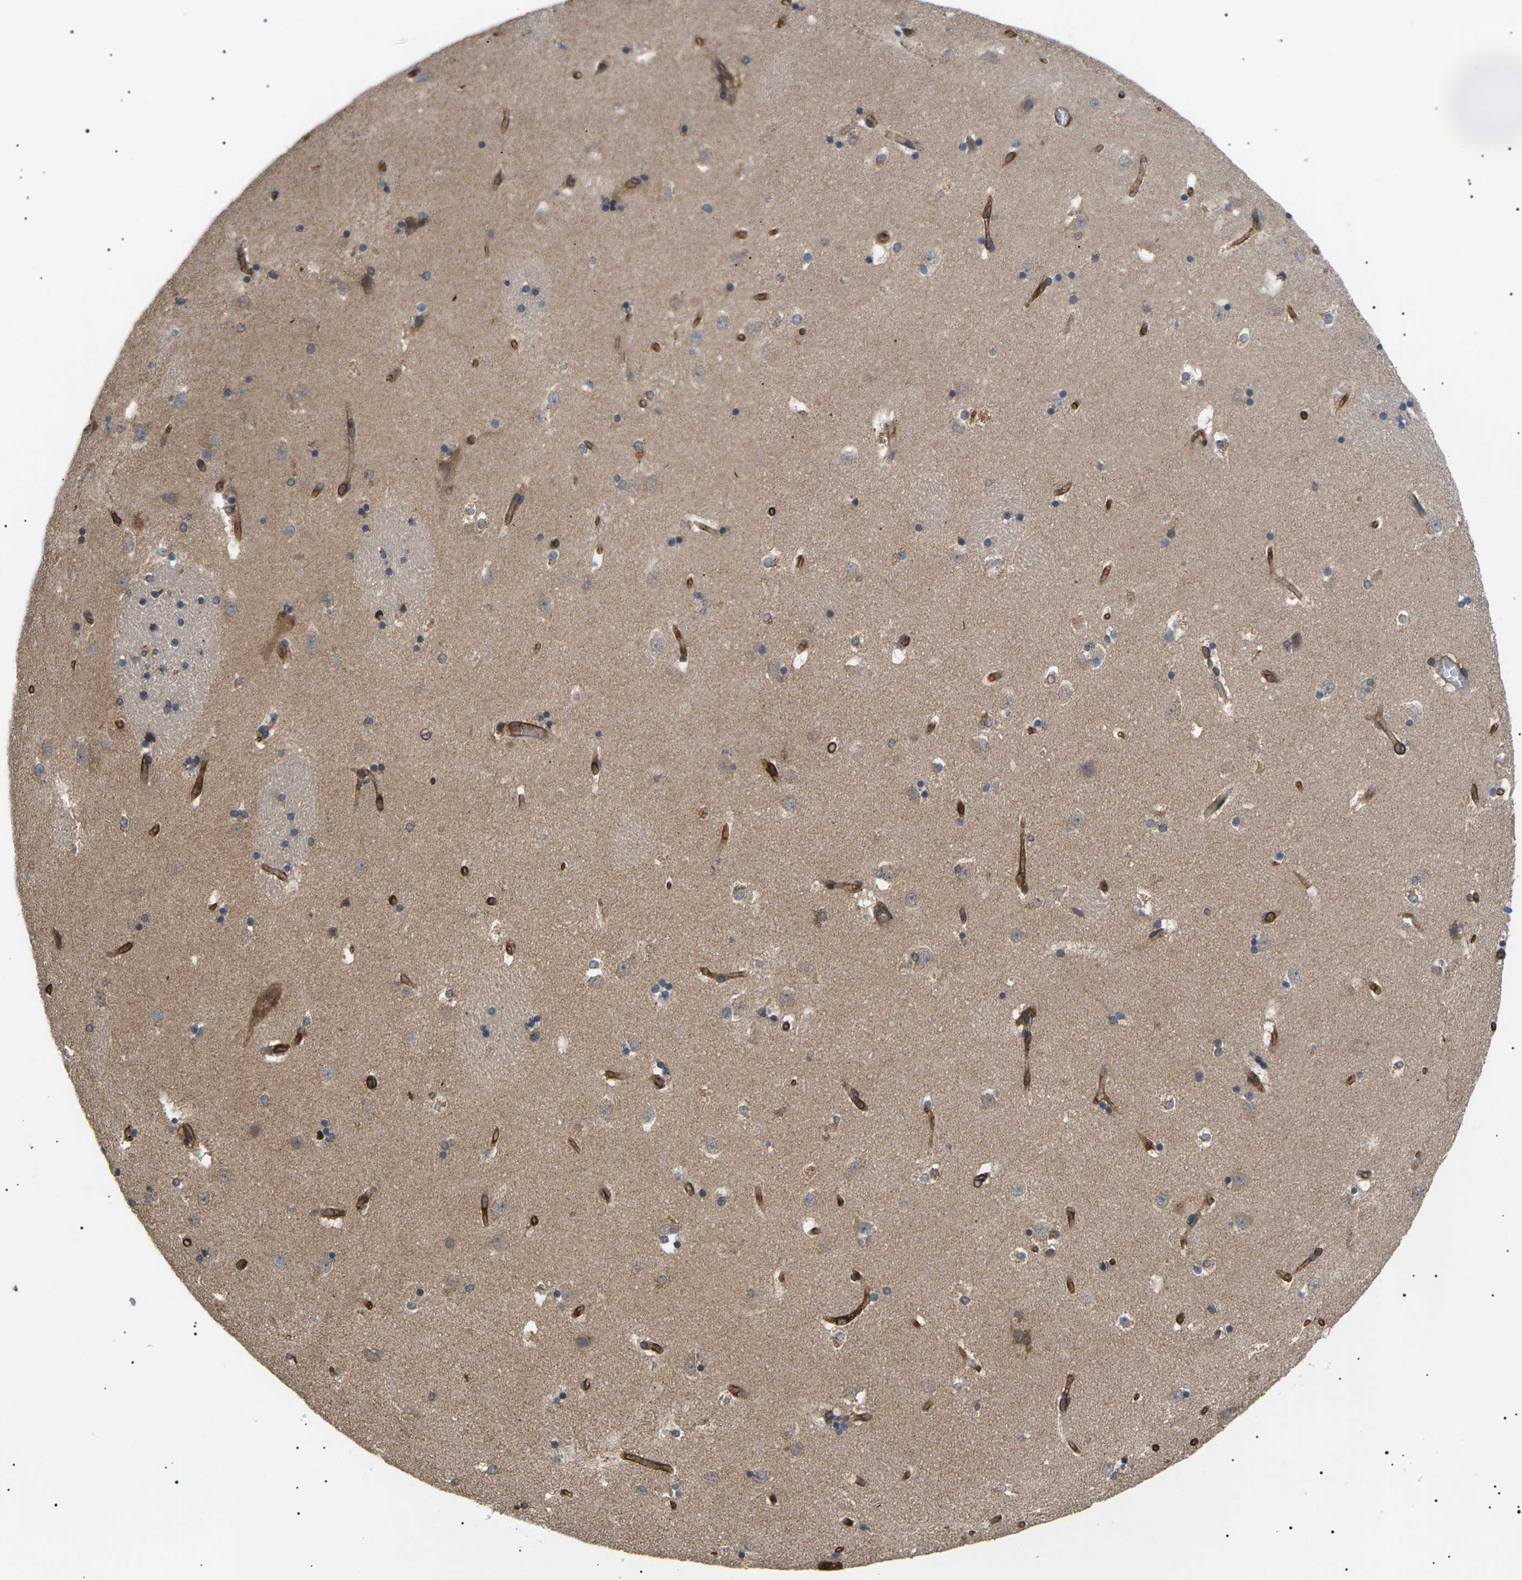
{"staining": {"intensity": "weak", "quantity": "<25%", "location": "cytoplasmic/membranous"}, "tissue": "caudate", "cell_type": "Glial cells", "image_type": "normal", "snomed": [{"axis": "morphology", "description": "Normal tissue, NOS"}, {"axis": "topography", "description": "Lateral ventricle wall"}], "caption": "The image demonstrates no significant staining in glial cells of caudate.", "gene": "TMTC4", "patient": {"sex": "male", "age": 45}}